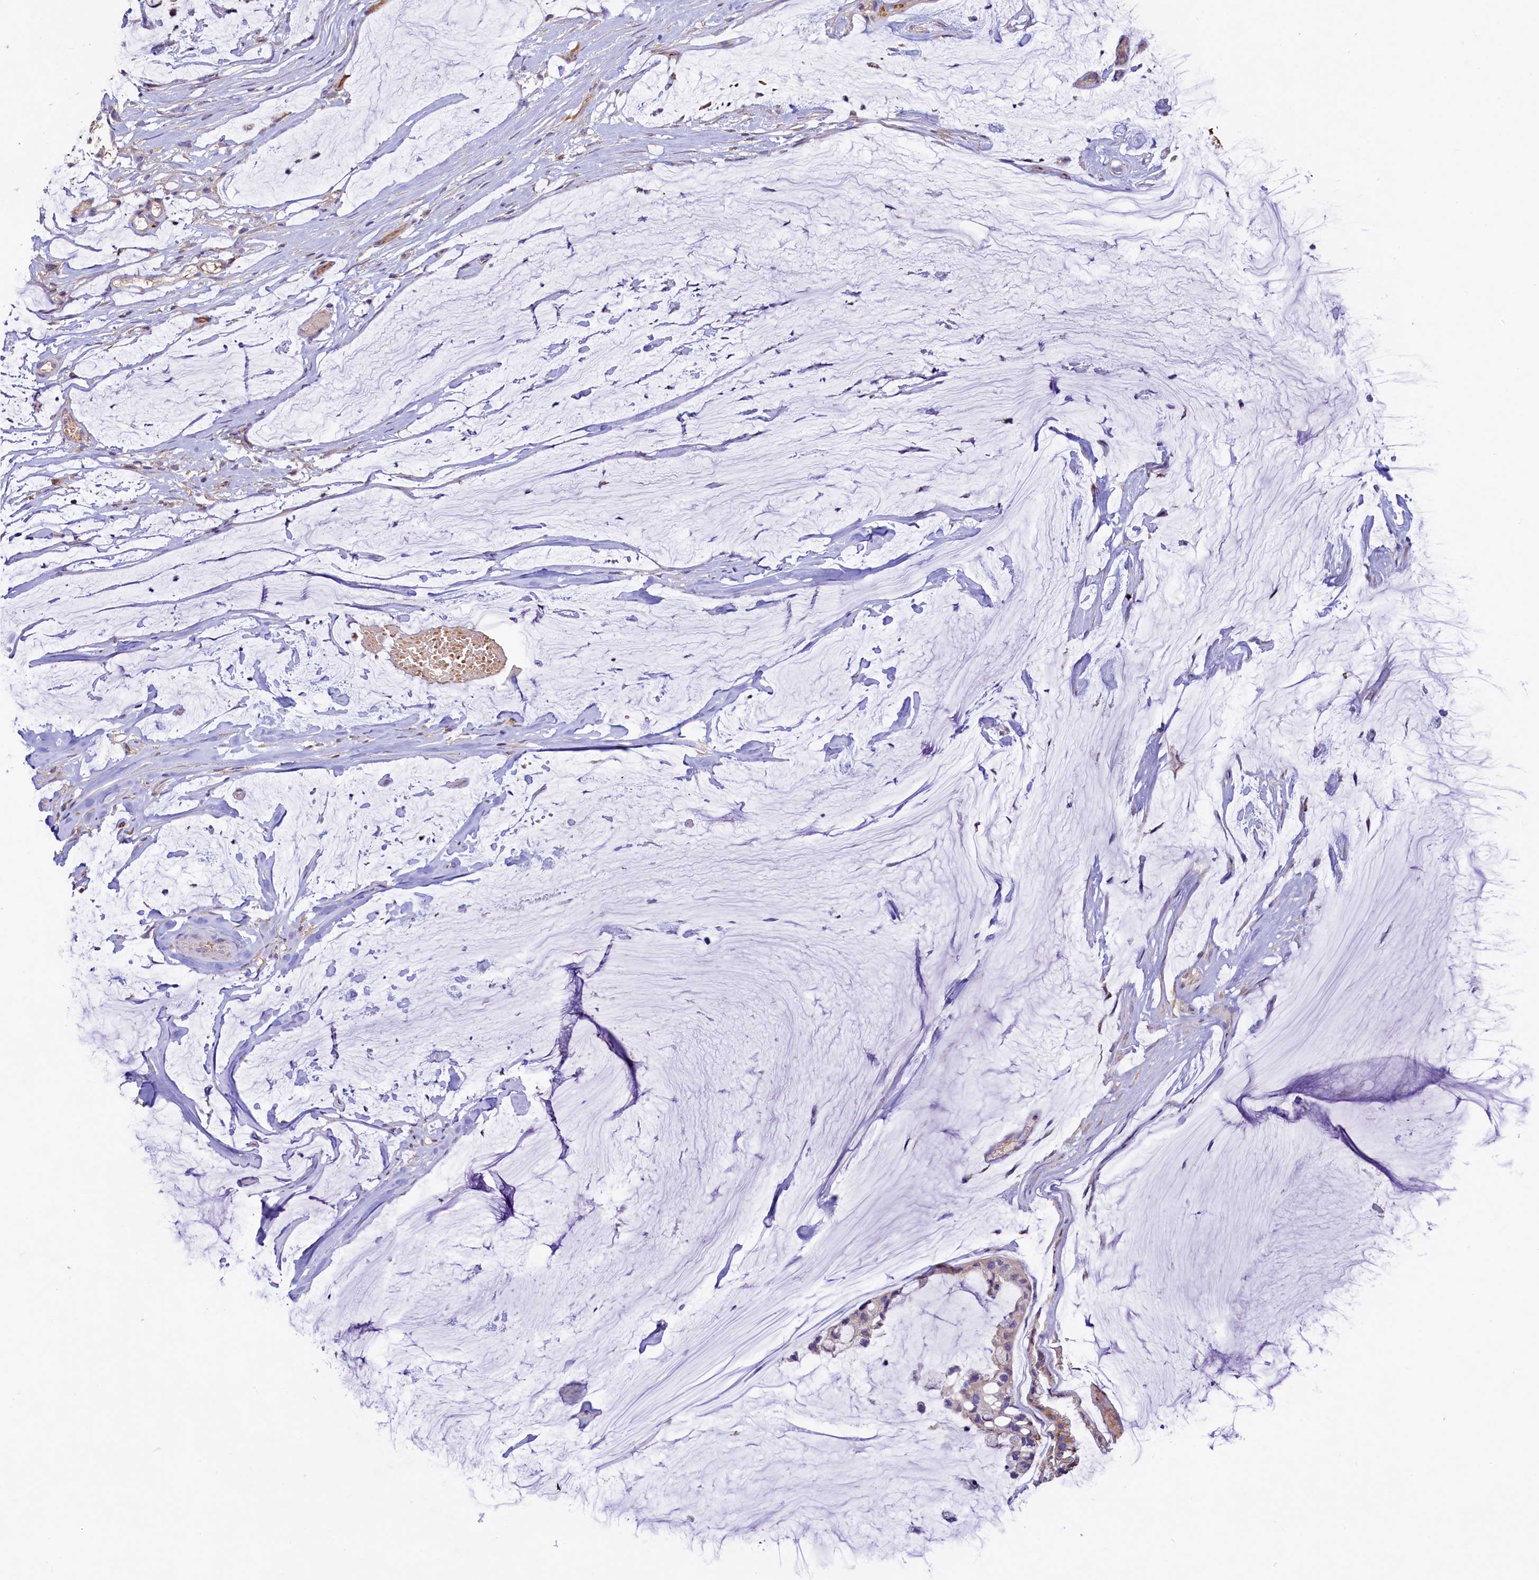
{"staining": {"intensity": "negative", "quantity": "none", "location": "none"}, "tissue": "ovarian cancer", "cell_type": "Tumor cells", "image_type": "cancer", "snomed": [{"axis": "morphology", "description": "Cystadenocarcinoma, mucinous, NOS"}, {"axis": "topography", "description": "Ovary"}], "caption": "Photomicrograph shows no significant protein staining in tumor cells of ovarian mucinous cystadenocarcinoma.", "gene": "HPS6", "patient": {"sex": "female", "age": 39}}